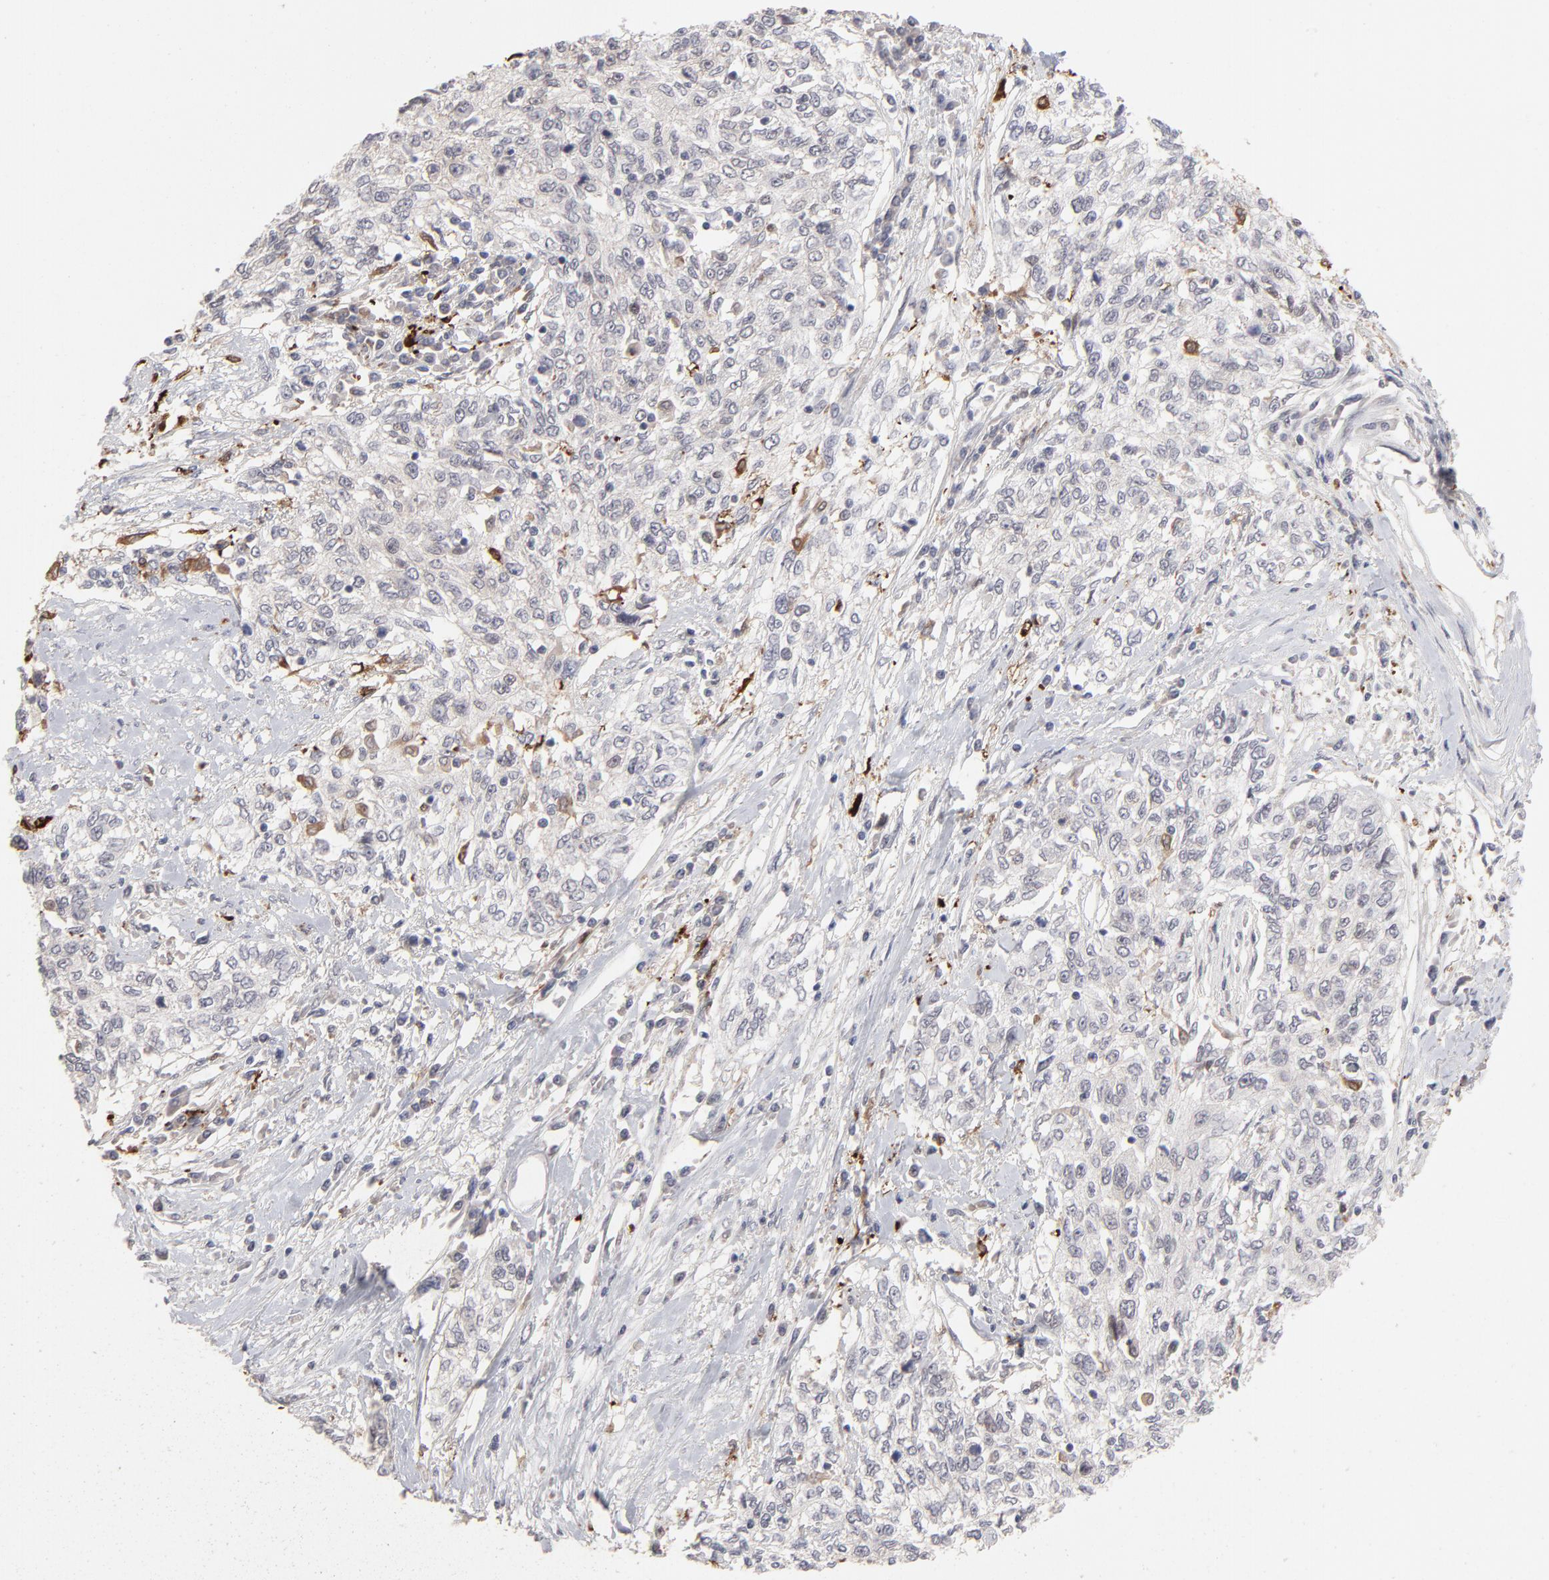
{"staining": {"intensity": "strong", "quantity": "<25%", "location": "cytoplasmic/membranous"}, "tissue": "cervical cancer", "cell_type": "Tumor cells", "image_type": "cancer", "snomed": [{"axis": "morphology", "description": "Squamous cell carcinoma, NOS"}, {"axis": "topography", "description": "Cervix"}], "caption": "Brown immunohistochemical staining in human cervical cancer displays strong cytoplasmic/membranous staining in about <25% of tumor cells.", "gene": "CCR2", "patient": {"sex": "female", "age": 57}}